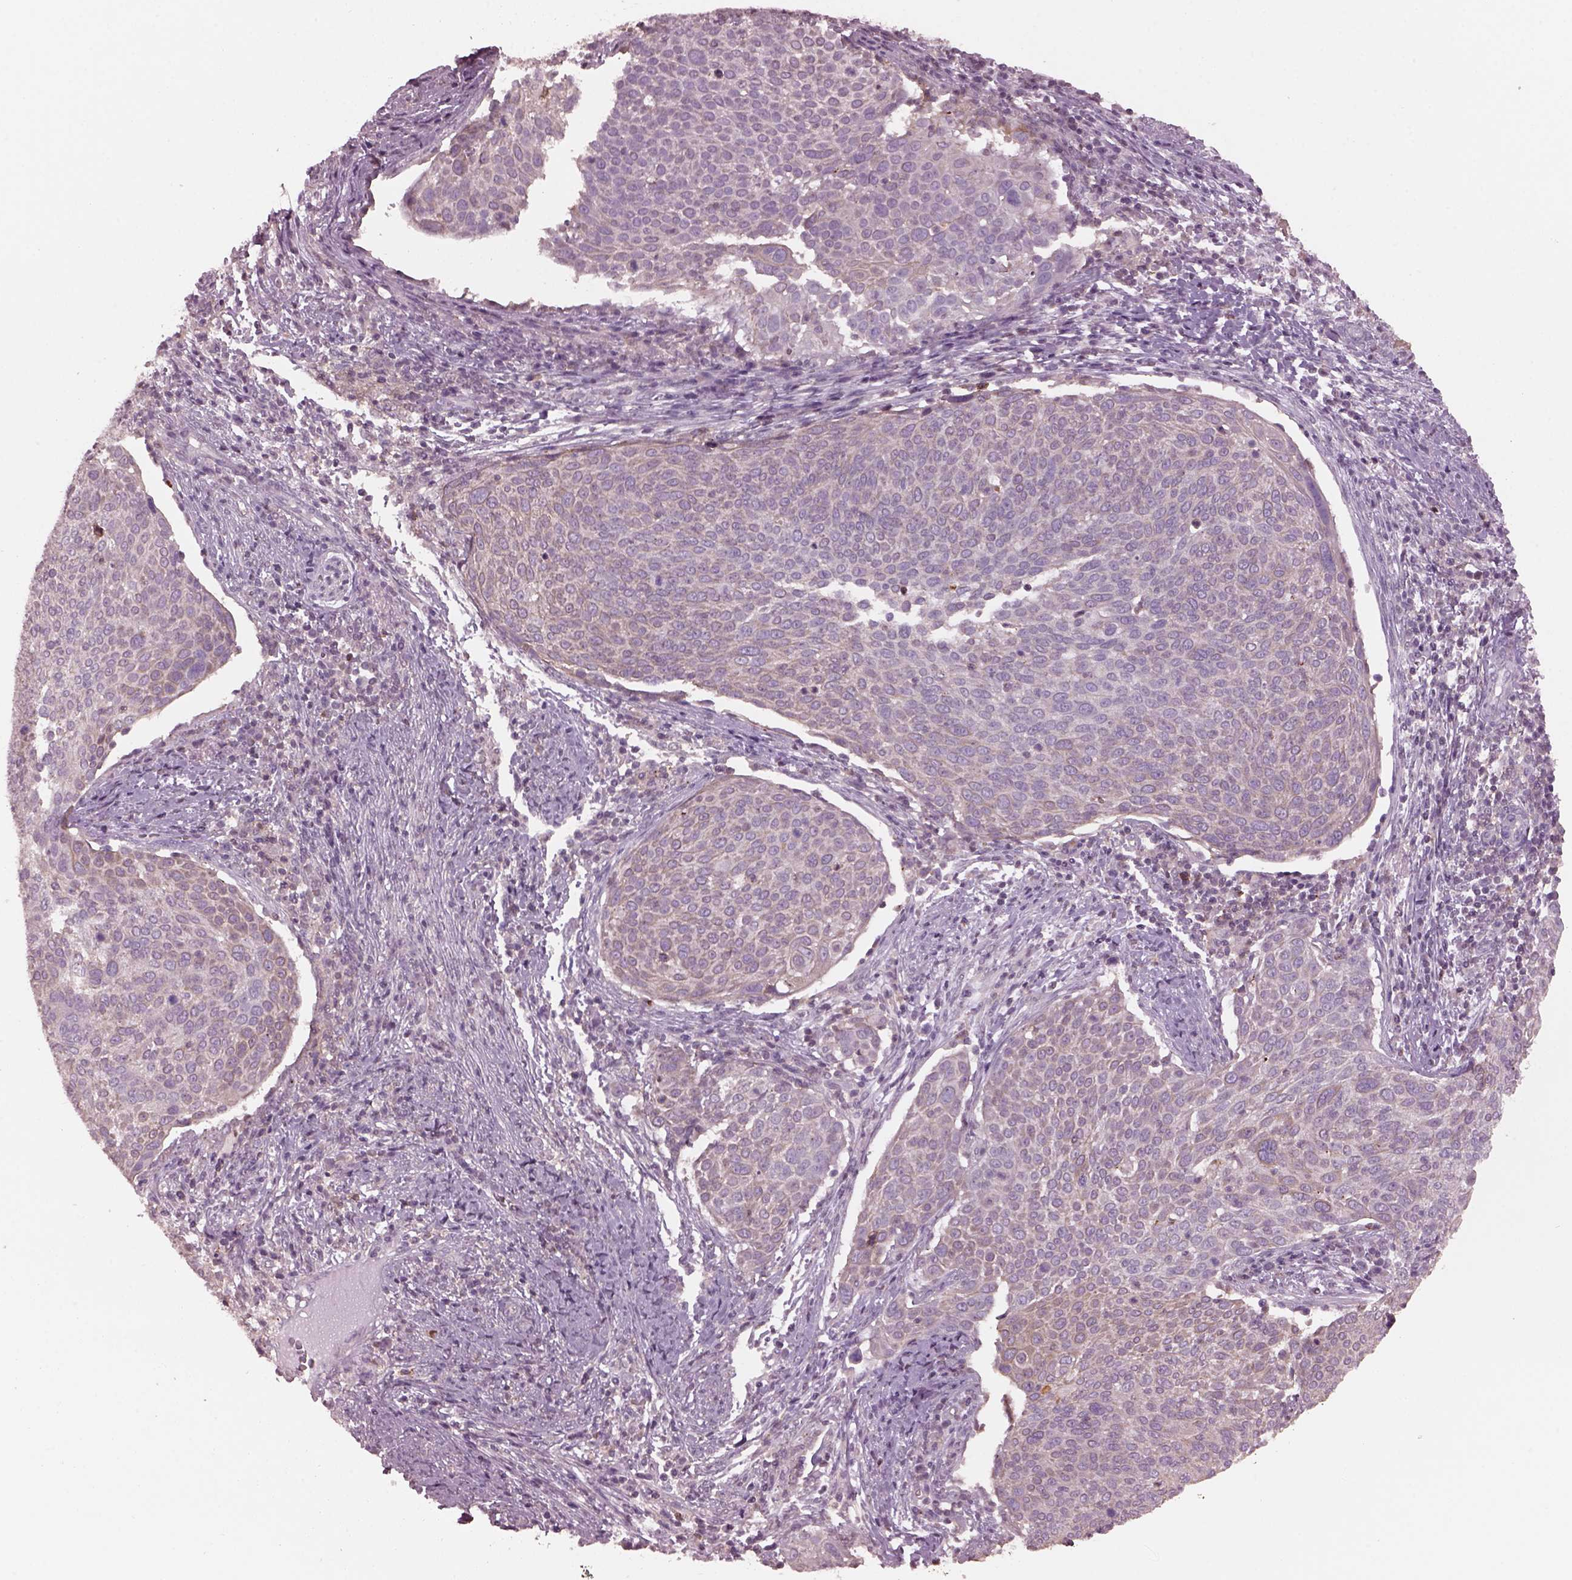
{"staining": {"intensity": "negative", "quantity": "none", "location": "none"}, "tissue": "cervical cancer", "cell_type": "Tumor cells", "image_type": "cancer", "snomed": [{"axis": "morphology", "description": "Squamous cell carcinoma, NOS"}, {"axis": "topography", "description": "Cervix"}], "caption": "IHC of human cervical squamous cell carcinoma shows no expression in tumor cells. (DAB (3,3'-diaminobenzidine) IHC, high magnification).", "gene": "SRI", "patient": {"sex": "female", "age": 39}}